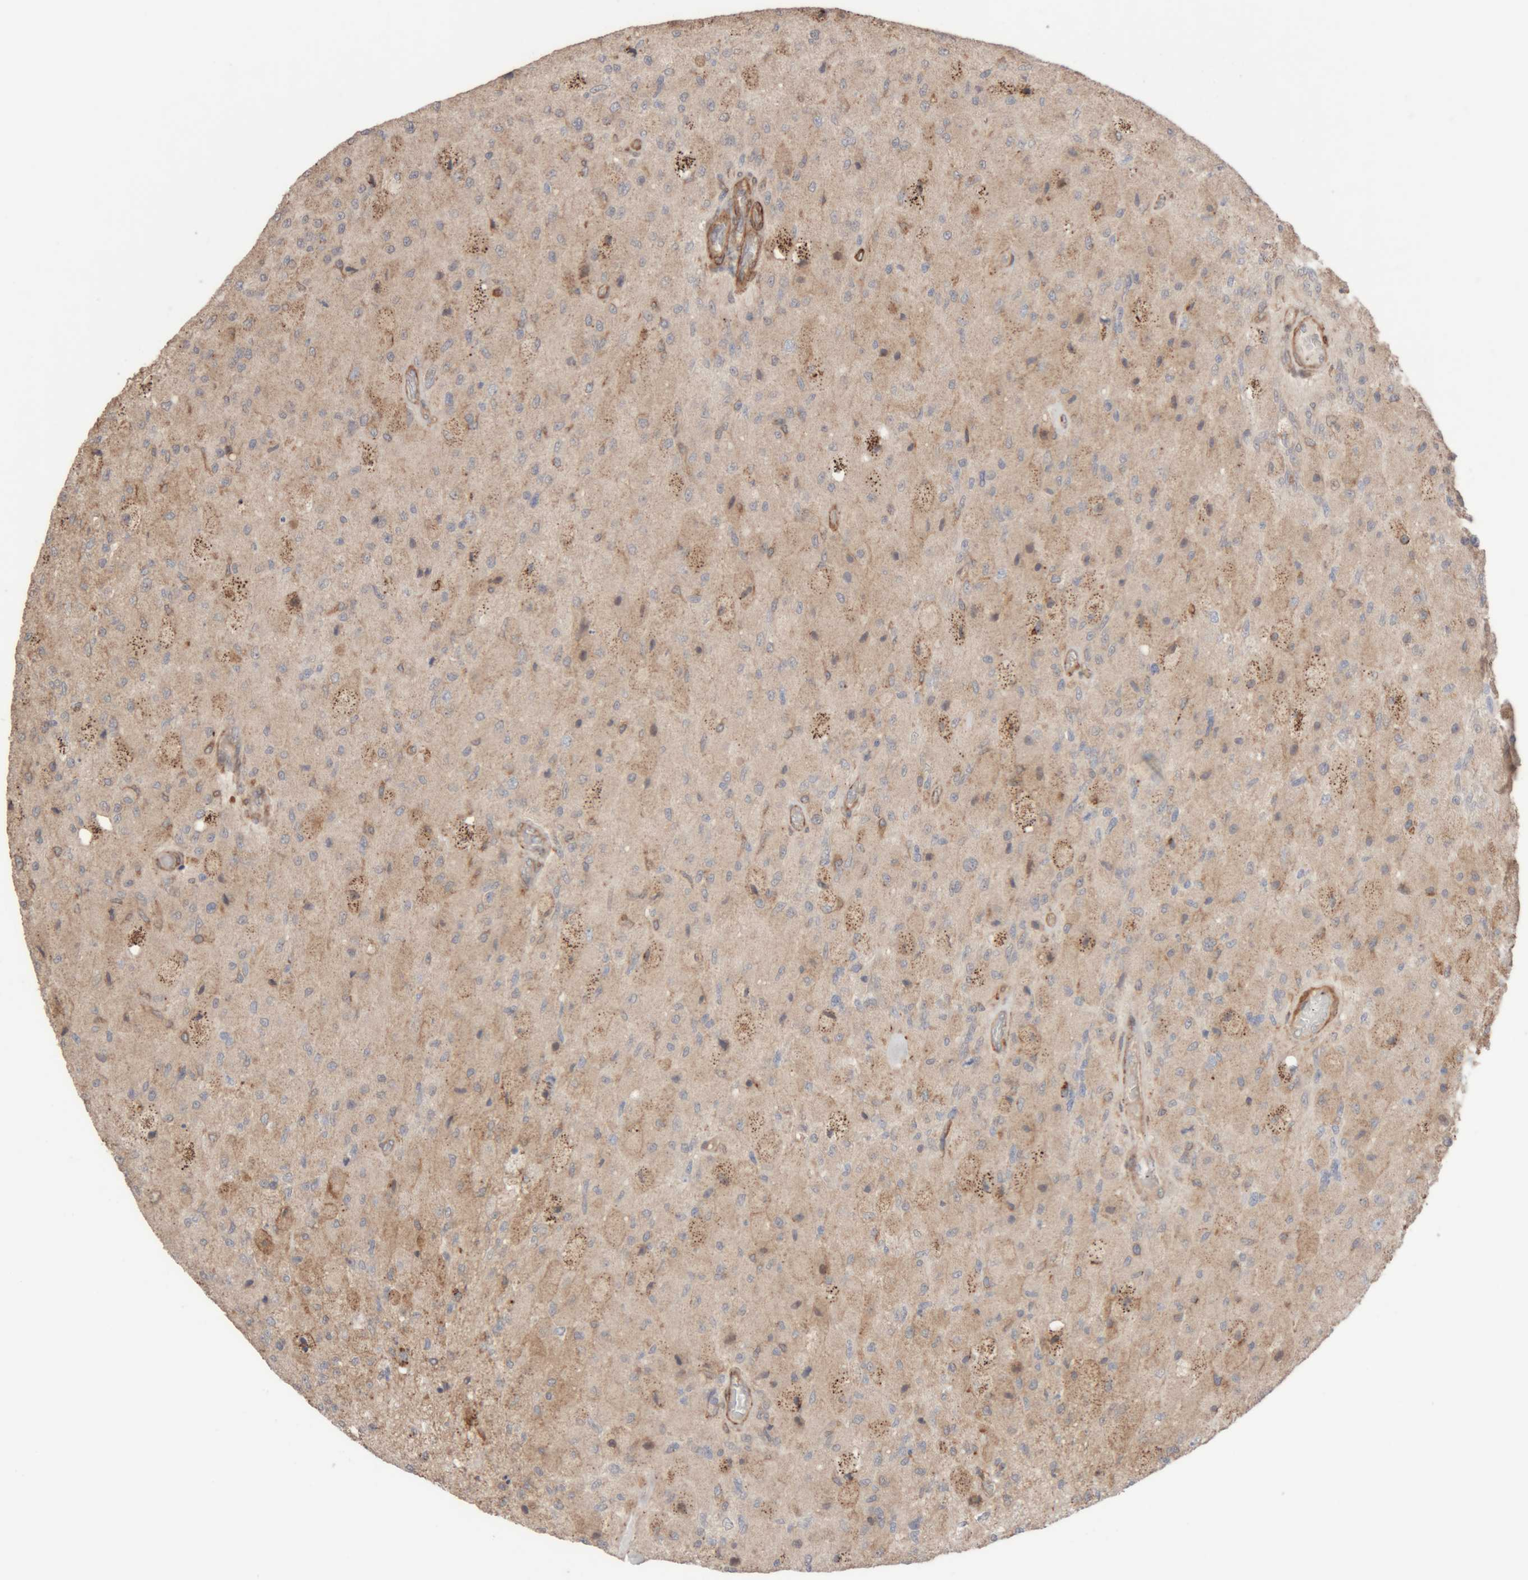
{"staining": {"intensity": "weak", "quantity": "25%-75%", "location": "cytoplasmic/membranous"}, "tissue": "glioma", "cell_type": "Tumor cells", "image_type": "cancer", "snomed": [{"axis": "morphology", "description": "Normal tissue, NOS"}, {"axis": "morphology", "description": "Glioma, malignant, High grade"}, {"axis": "topography", "description": "Cerebral cortex"}], "caption": "The image shows a brown stain indicating the presence of a protein in the cytoplasmic/membranous of tumor cells in malignant glioma (high-grade).", "gene": "RAB32", "patient": {"sex": "male", "age": 77}}